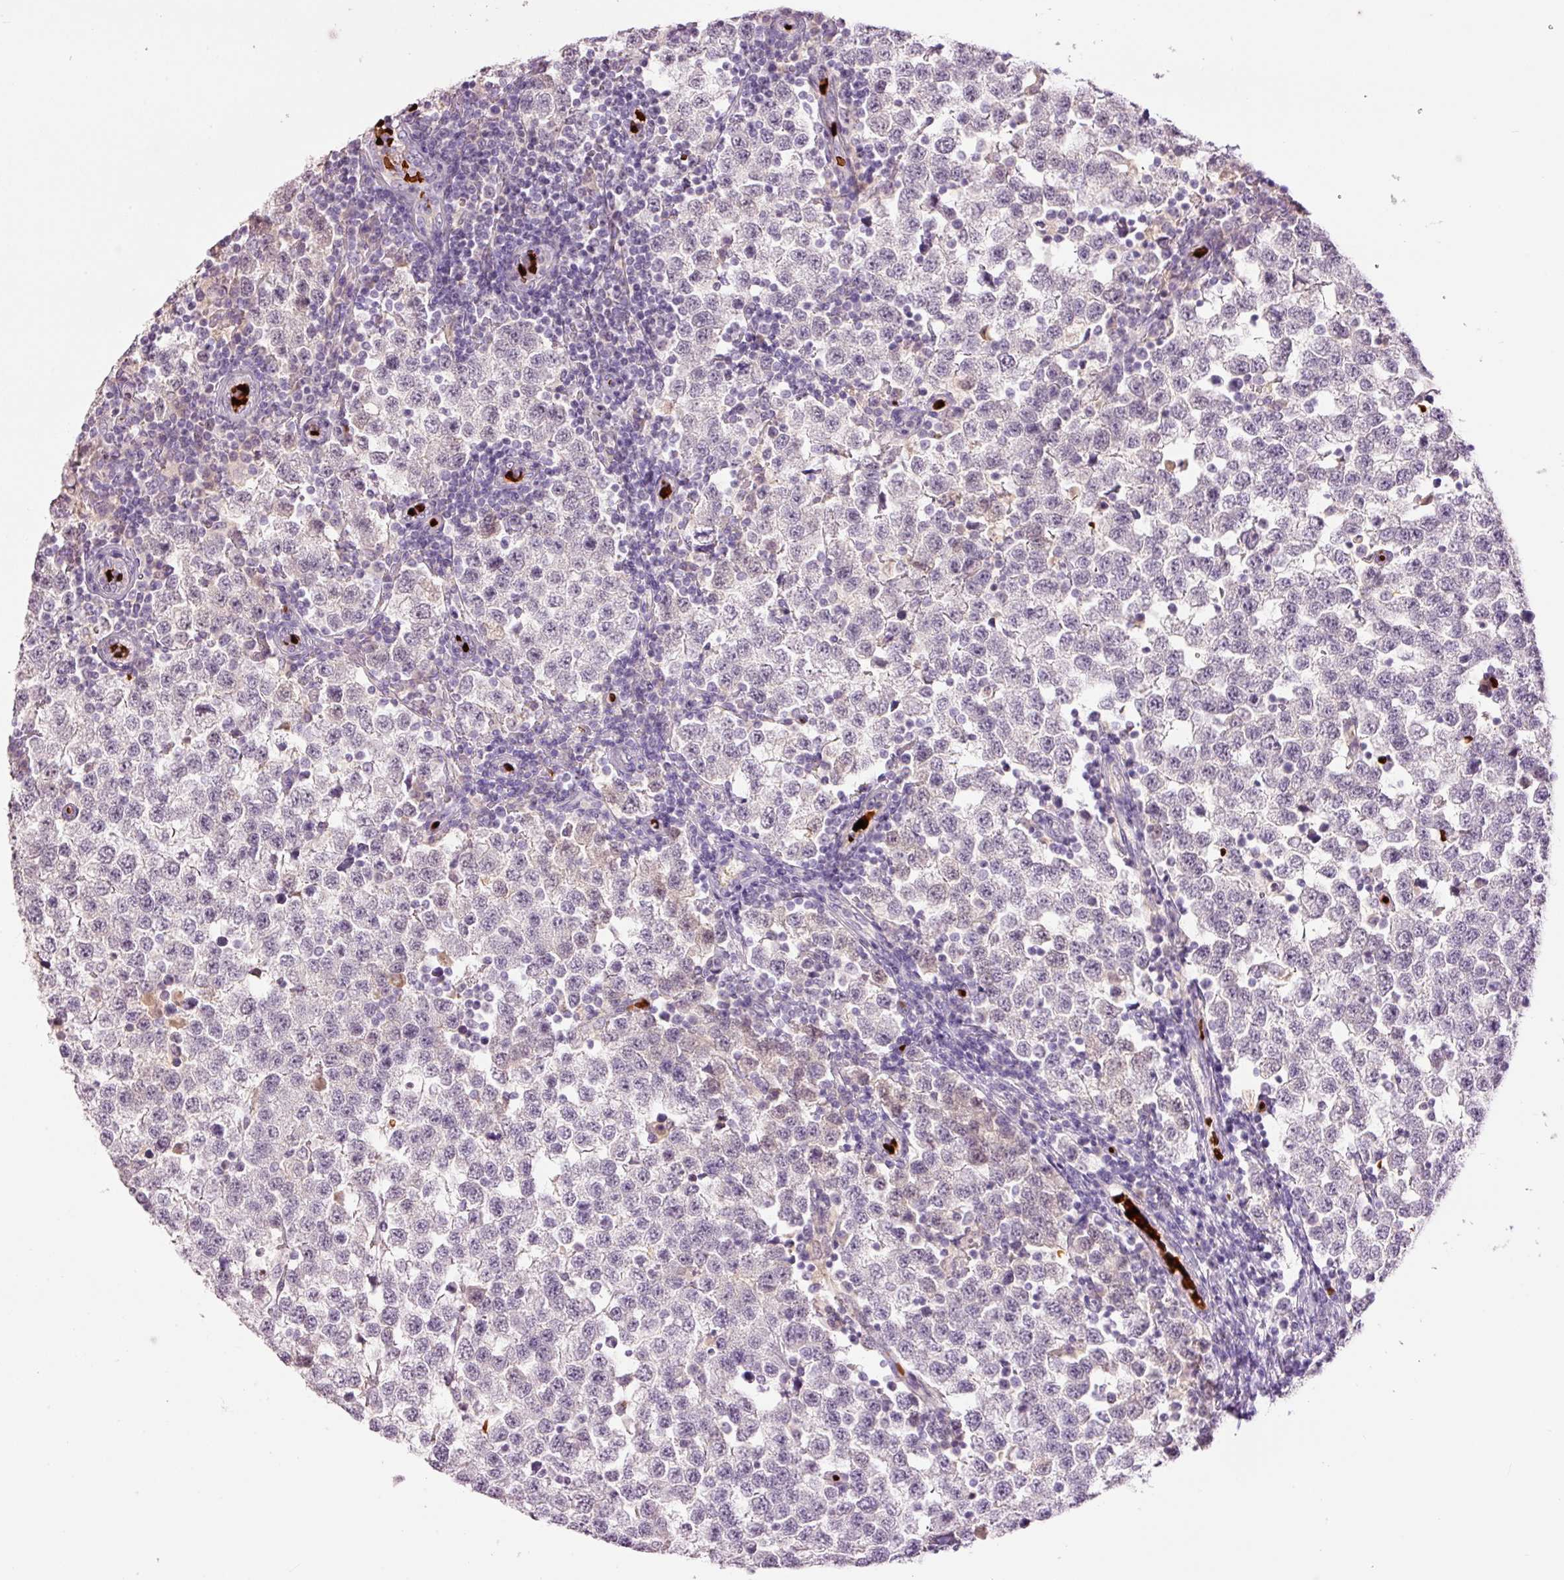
{"staining": {"intensity": "negative", "quantity": "none", "location": "none"}, "tissue": "testis cancer", "cell_type": "Tumor cells", "image_type": "cancer", "snomed": [{"axis": "morphology", "description": "Seminoma, NOS"}, {"axis": "topography", "description": "Testis"}], "caption": "The image reveals no significant staining in tumor cells of testis seminoma. (DAB (3,3'-diaminobenzidine) immunohistochemistry, high magnification).", "gene": "LY6G6D", "patient": {"sex": "male", "age": 34}}